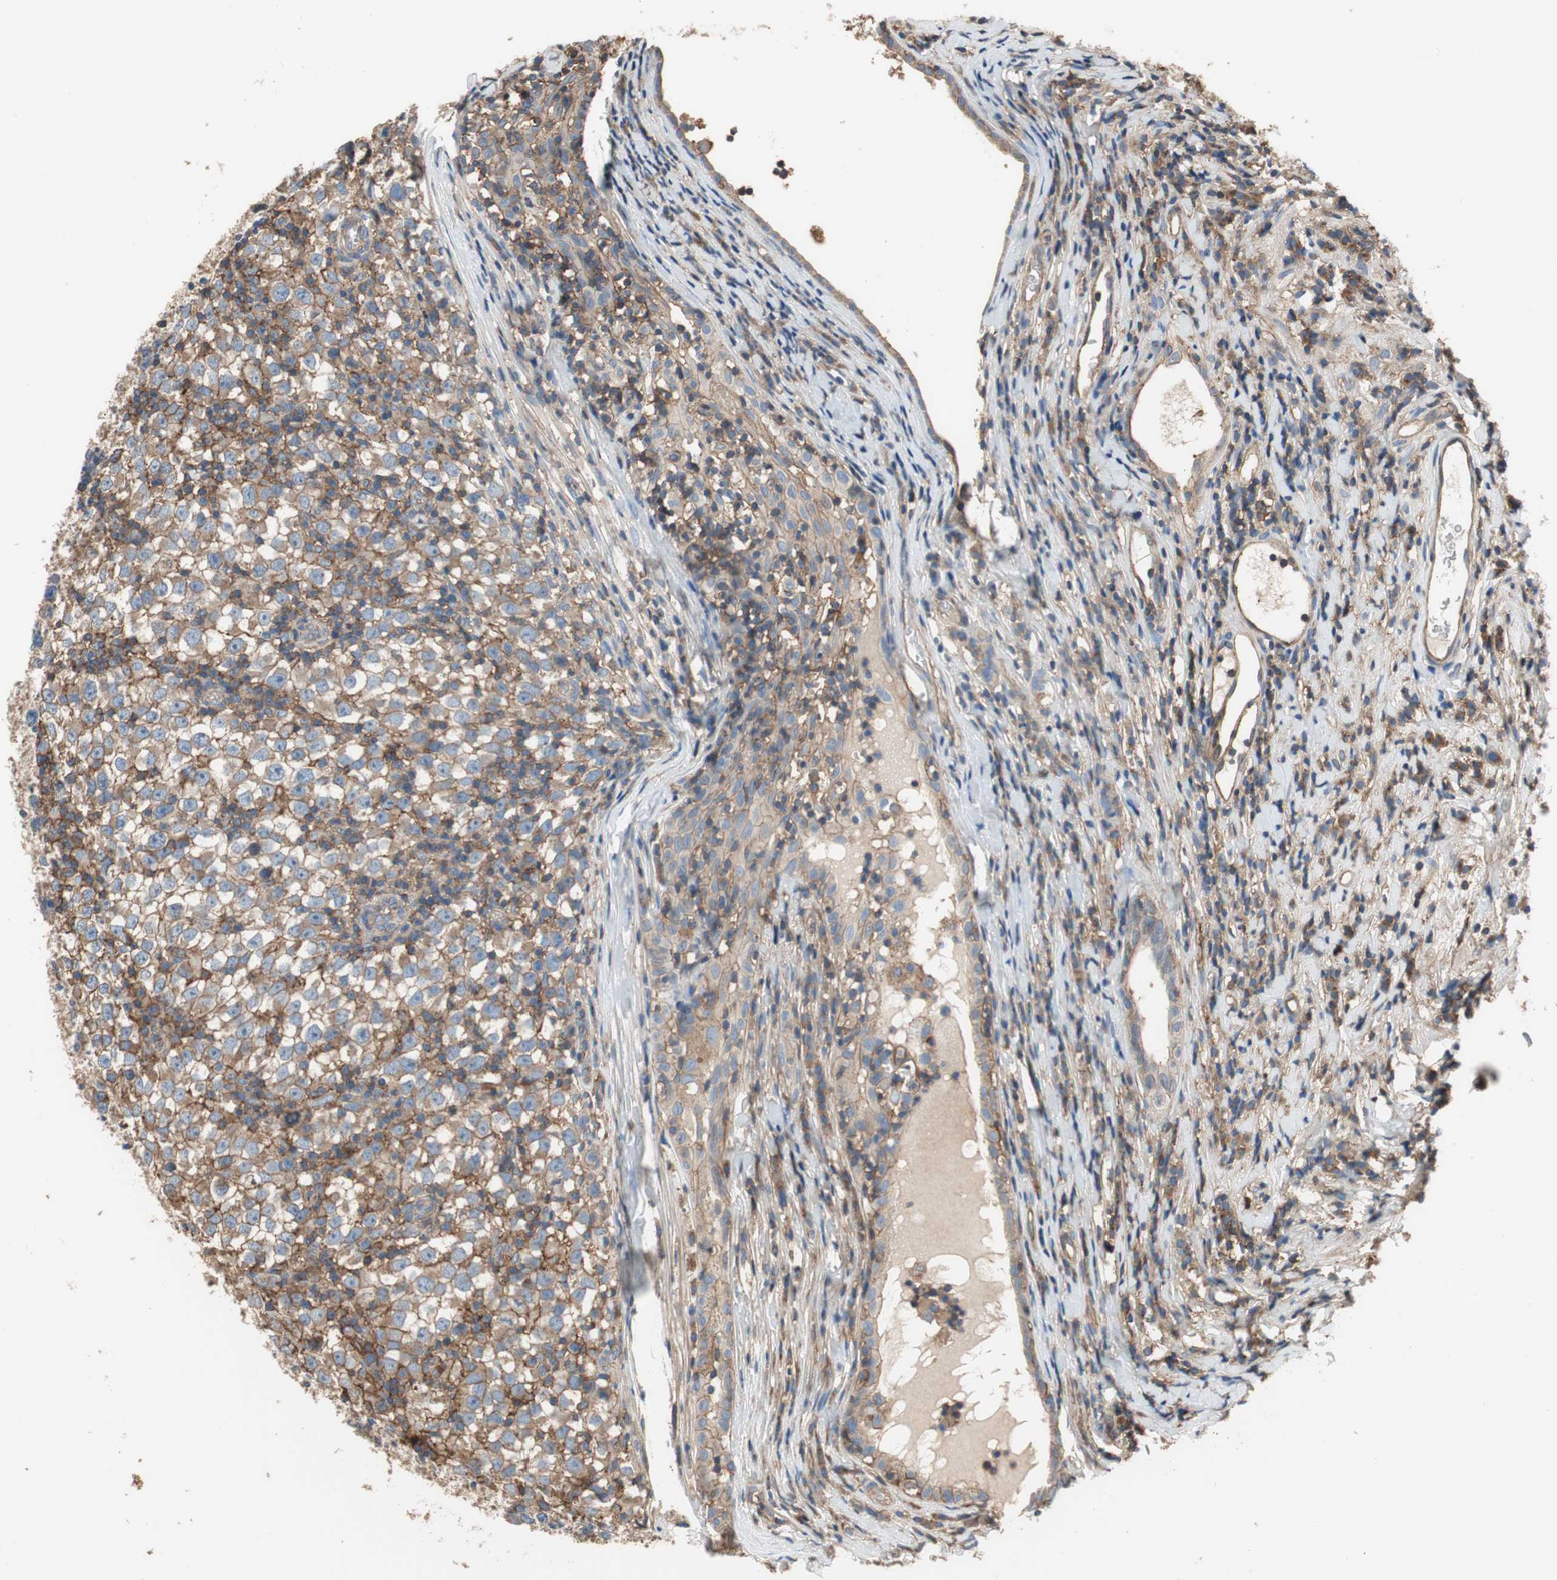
{"staining": {"intensity": "weak", "quantity": ">75%", "location": "cytoplasmic/membranous"}, "tissue": "testis cancer", "cell_type": "Tumor cells", "image_type": "cancer", "snomed": [{"axis": "morphology", "description": "Seminoma, NOS"}, {"axis": "topography", "description": "Testis"}], "caption": "IHC (DAB) staining of seminoma (testis) exhibits weak cytoplasmic/membranous protein expression in about >75% of tumor cells.", "gene": "IL1RL1", "patient": {"sex": "male", "age": 65}}